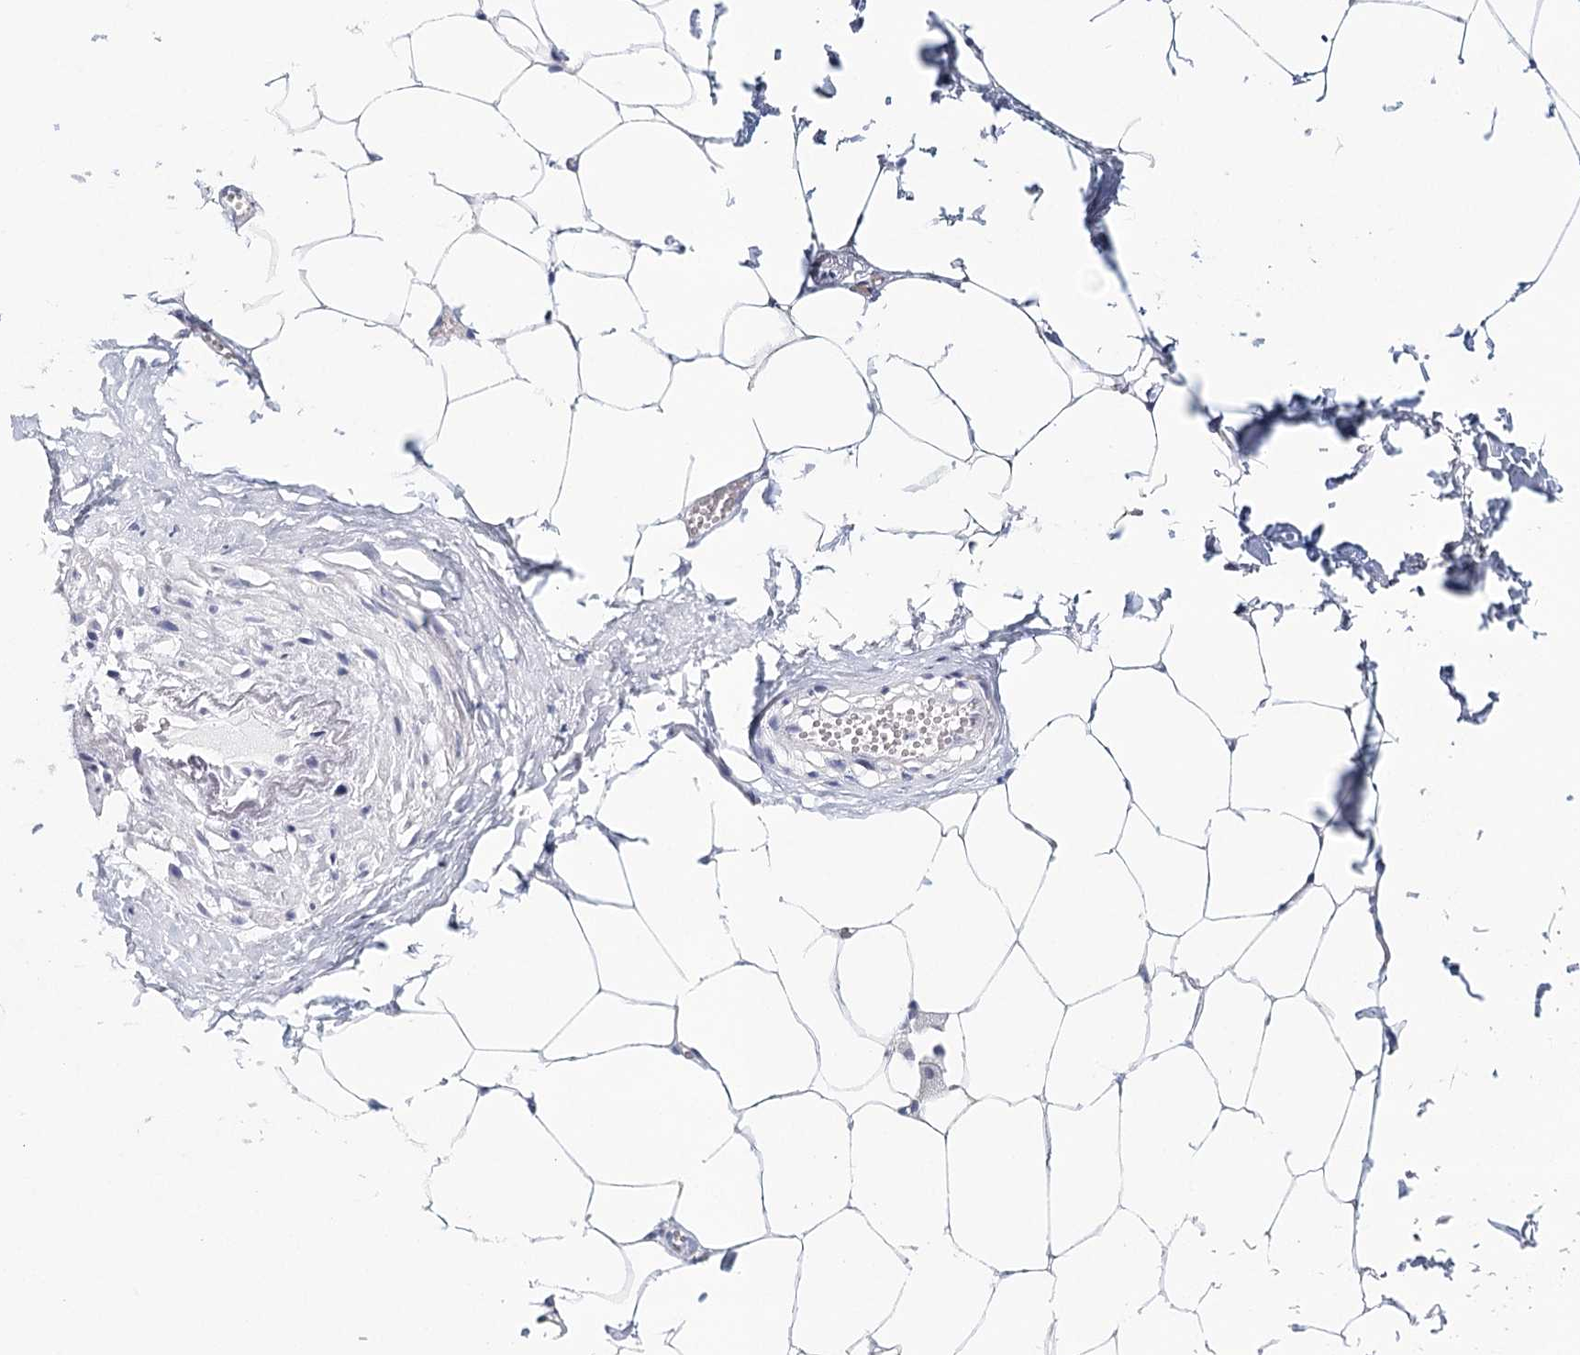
{"staining": {"intensity": "negative", "quantity": "none", "location": "none"}, "tissue": "adipose tissue", "cell_type": "Adipocytes", "image_type": "normal", "snomed": [{"axis": "morphology", "description": "Normal tissue, NOS"}, {"axis": "morphology", "description": "Adenocarcinoma, Low grade"}, {"axis": "topography", "description": "Prostate"}, {"axis": "topography", "description": "Peripheral nerve tissue"}], "caption": "Immunohistochemistry image of normal adipose tissue: adipose tissue stained with DAB reveals no significant protein staining in adipocytes. Nuclei are stained in blue.", "gene": "HSPA4L", "patient": {"sex": "male", "age": 63}}